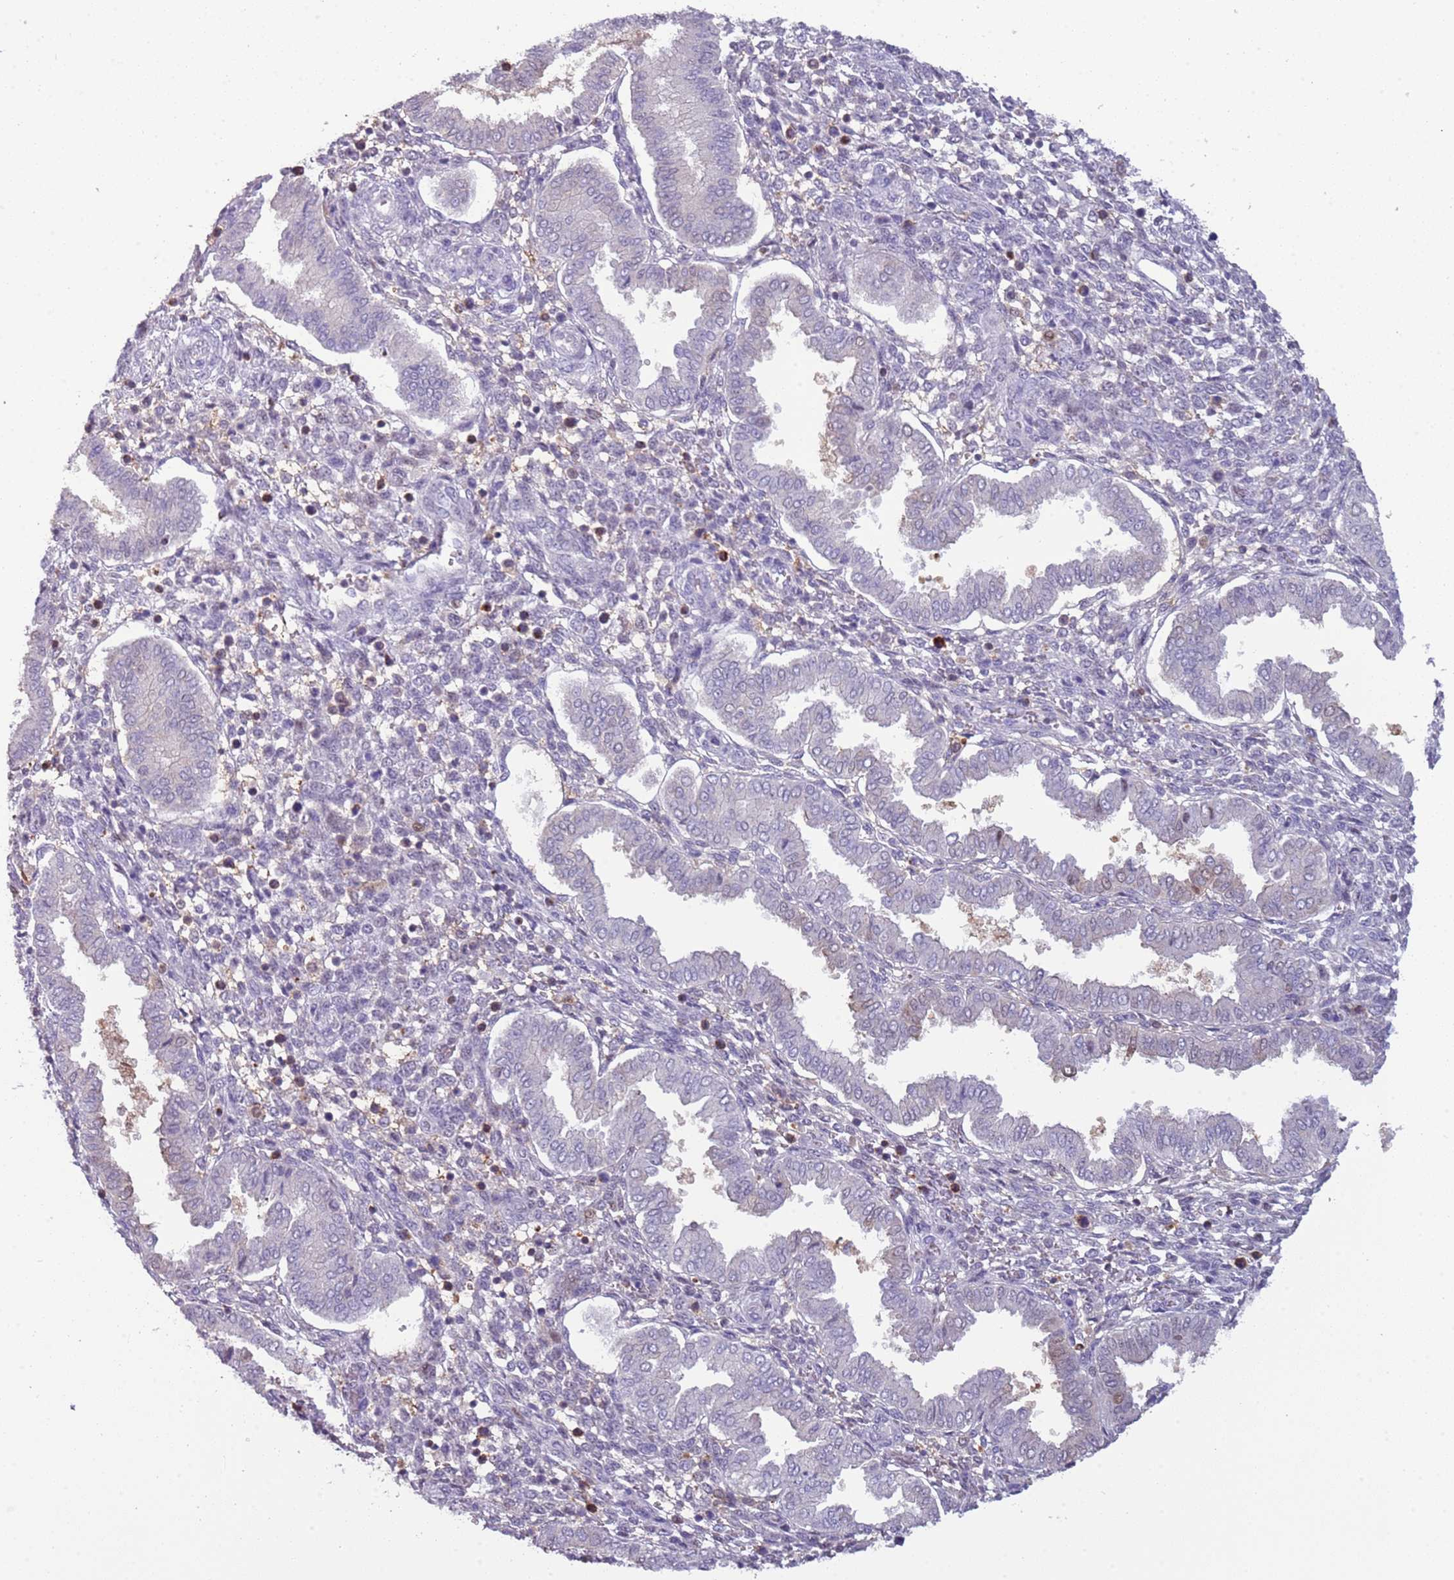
{"staining": {"intensity": "negative", "quantity": "none", "location": "none"}, "tissue": "endometrium", "cell_type": "Cells in endometrial stroma", "image_type": "normal", "snomed": [{"axis": "morphology", "description": "Normal tissue, NOS"}, {"axis": "topography", "description": "Endometrium"}], "caption": "The histopathology image reveals no staining of cells in endometrial stroma in normal endometrium. (DAB (3,3'-diaminobenzidine) immunohistochemistry visualized using brightfield microscopy, high magnification).", "gene": "NBPF4", "patient": {"sex": "female", "age": 24}}